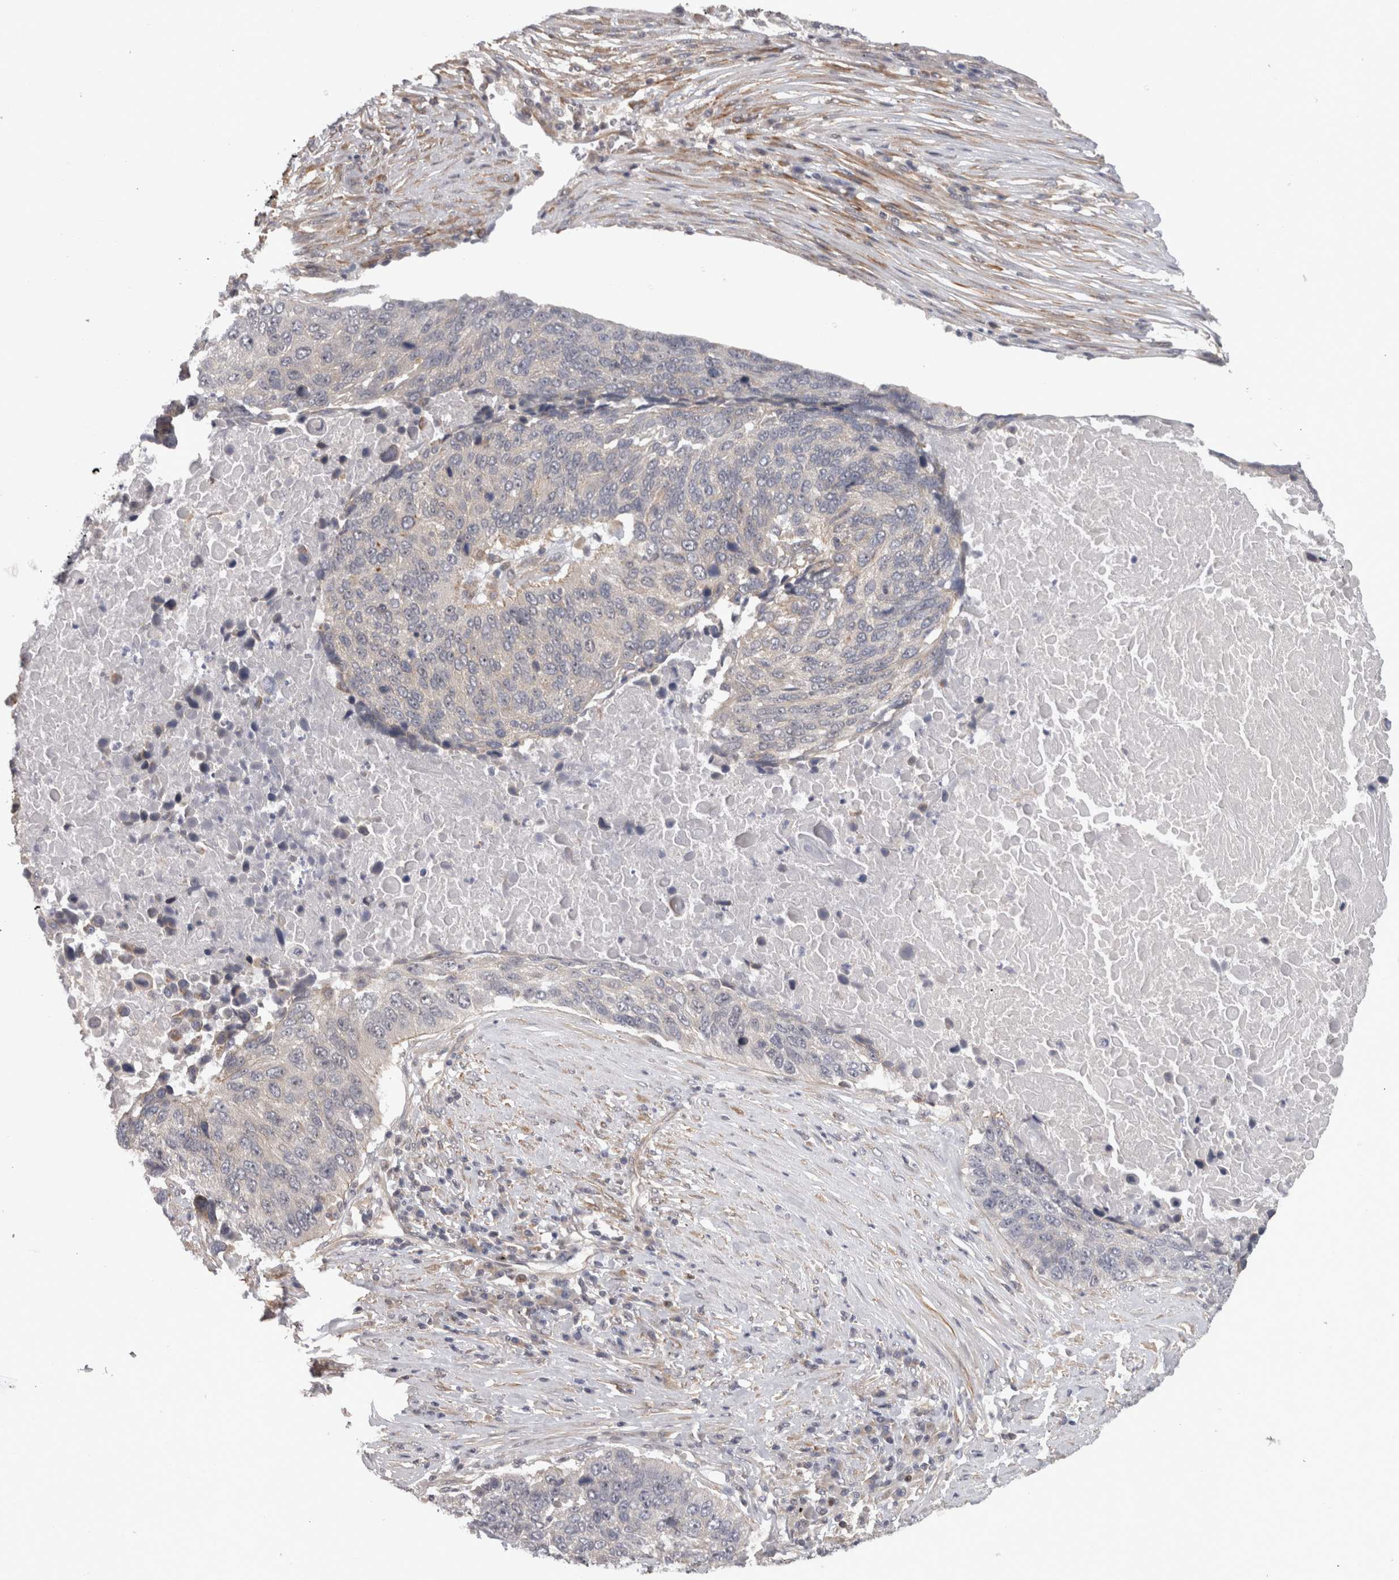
{"staining": {"intensity": "negative", "quantity": "none", "location": "none"}, "tissue": "lung cancer", "cell_type": "Tumor cells", "image_type": "cancer", "snomed": [{"axis": "morphology", "description": "Squamous cell carcinoma, NOS"}, {"axis": "topography", "description": "Lung"}], "caption": "High magnification brightfield microscopy of squamous cell carcinoma (lung) stained with DAB (3,3'-diaminobenzidine) (brown) and counterstained with hematoxylin (blue): tumor cells show no significant expression.", "gene": "RMDN1", "patient": {"sex": "male", "age": 66}}